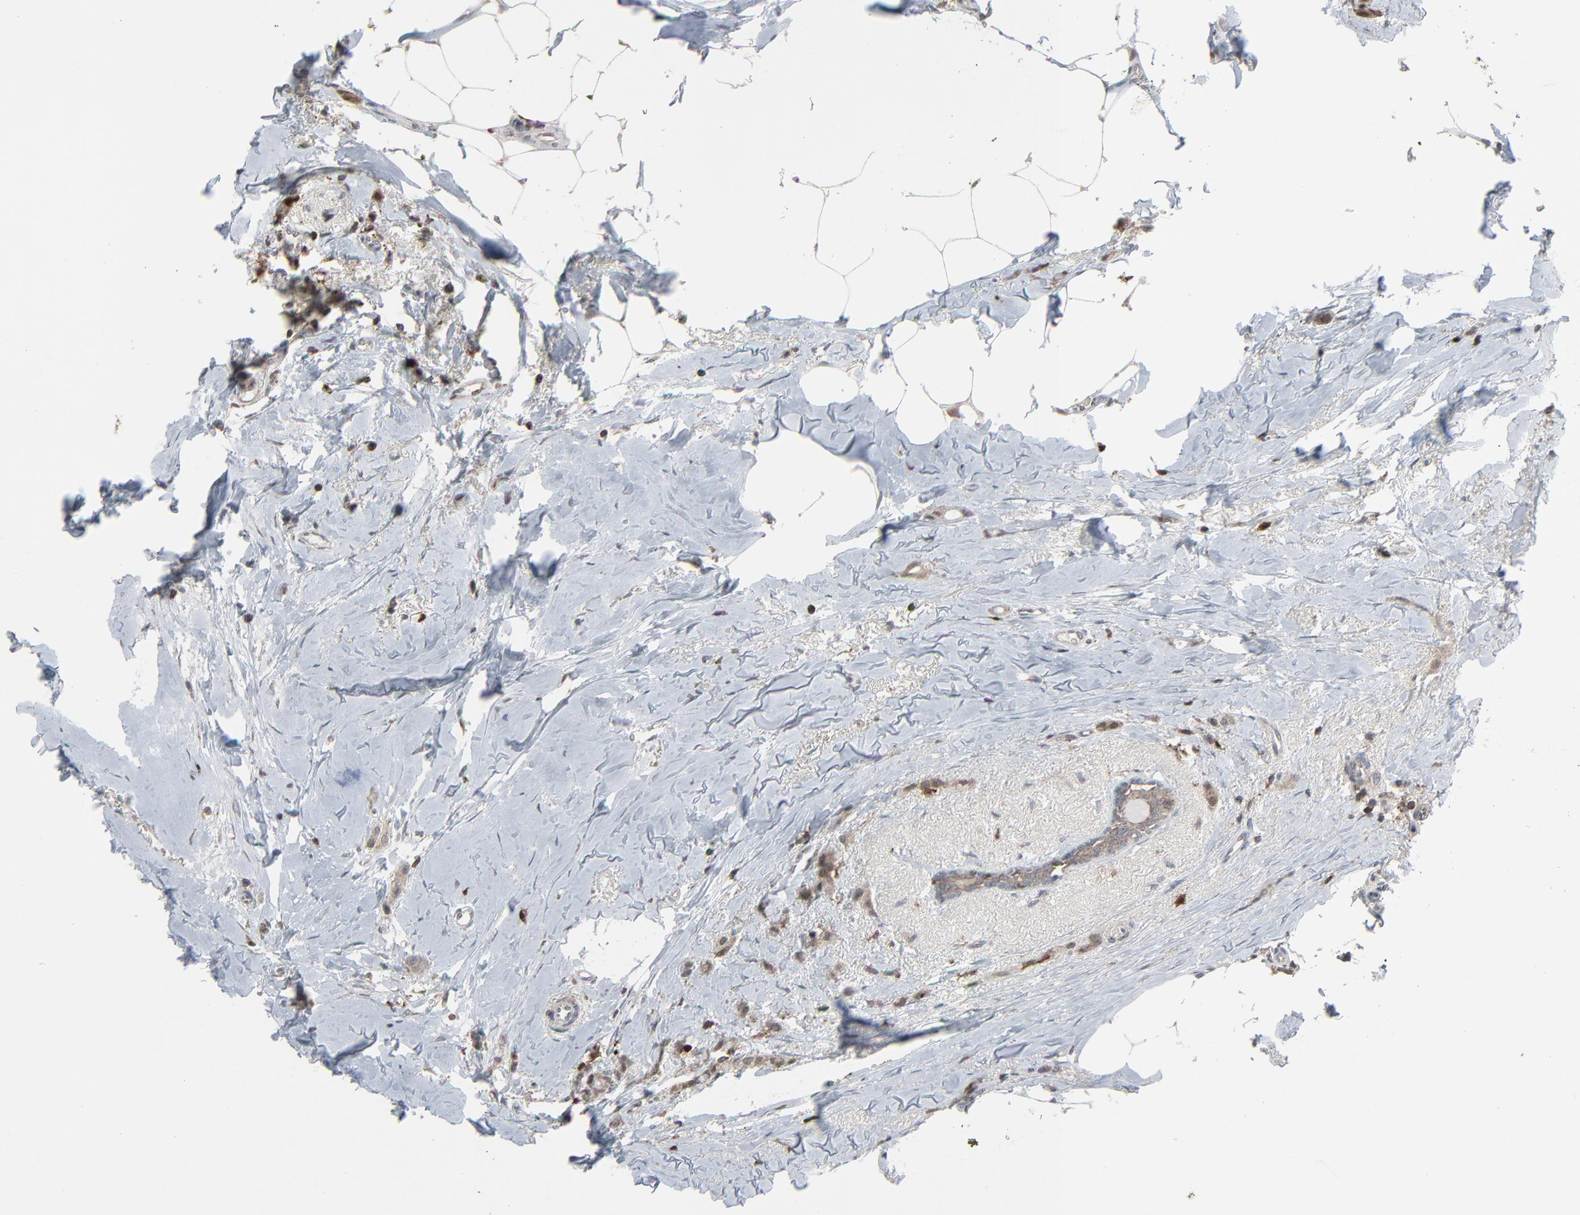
{"staining": {"intensity": "weak", "quantity": ">75%", "location": "cytoplasmic/membranous"}, "tissue": "breast cancer", "cell_type": "Tumor cells", "image_type": "cancer", "snomed": [{"axis": "morphology", "description": "Lobular carcinoma"}, {"axis": "topography", "description": "Breast"}], "caption": "Tumor cells demonstrate low levels of weak cytoplasmic/membranous positivity in approximately >75% of cells in lobular carcinoma (breast).", "gene": "DOCK8", "patient": {"sex": "female", "age": 55}}